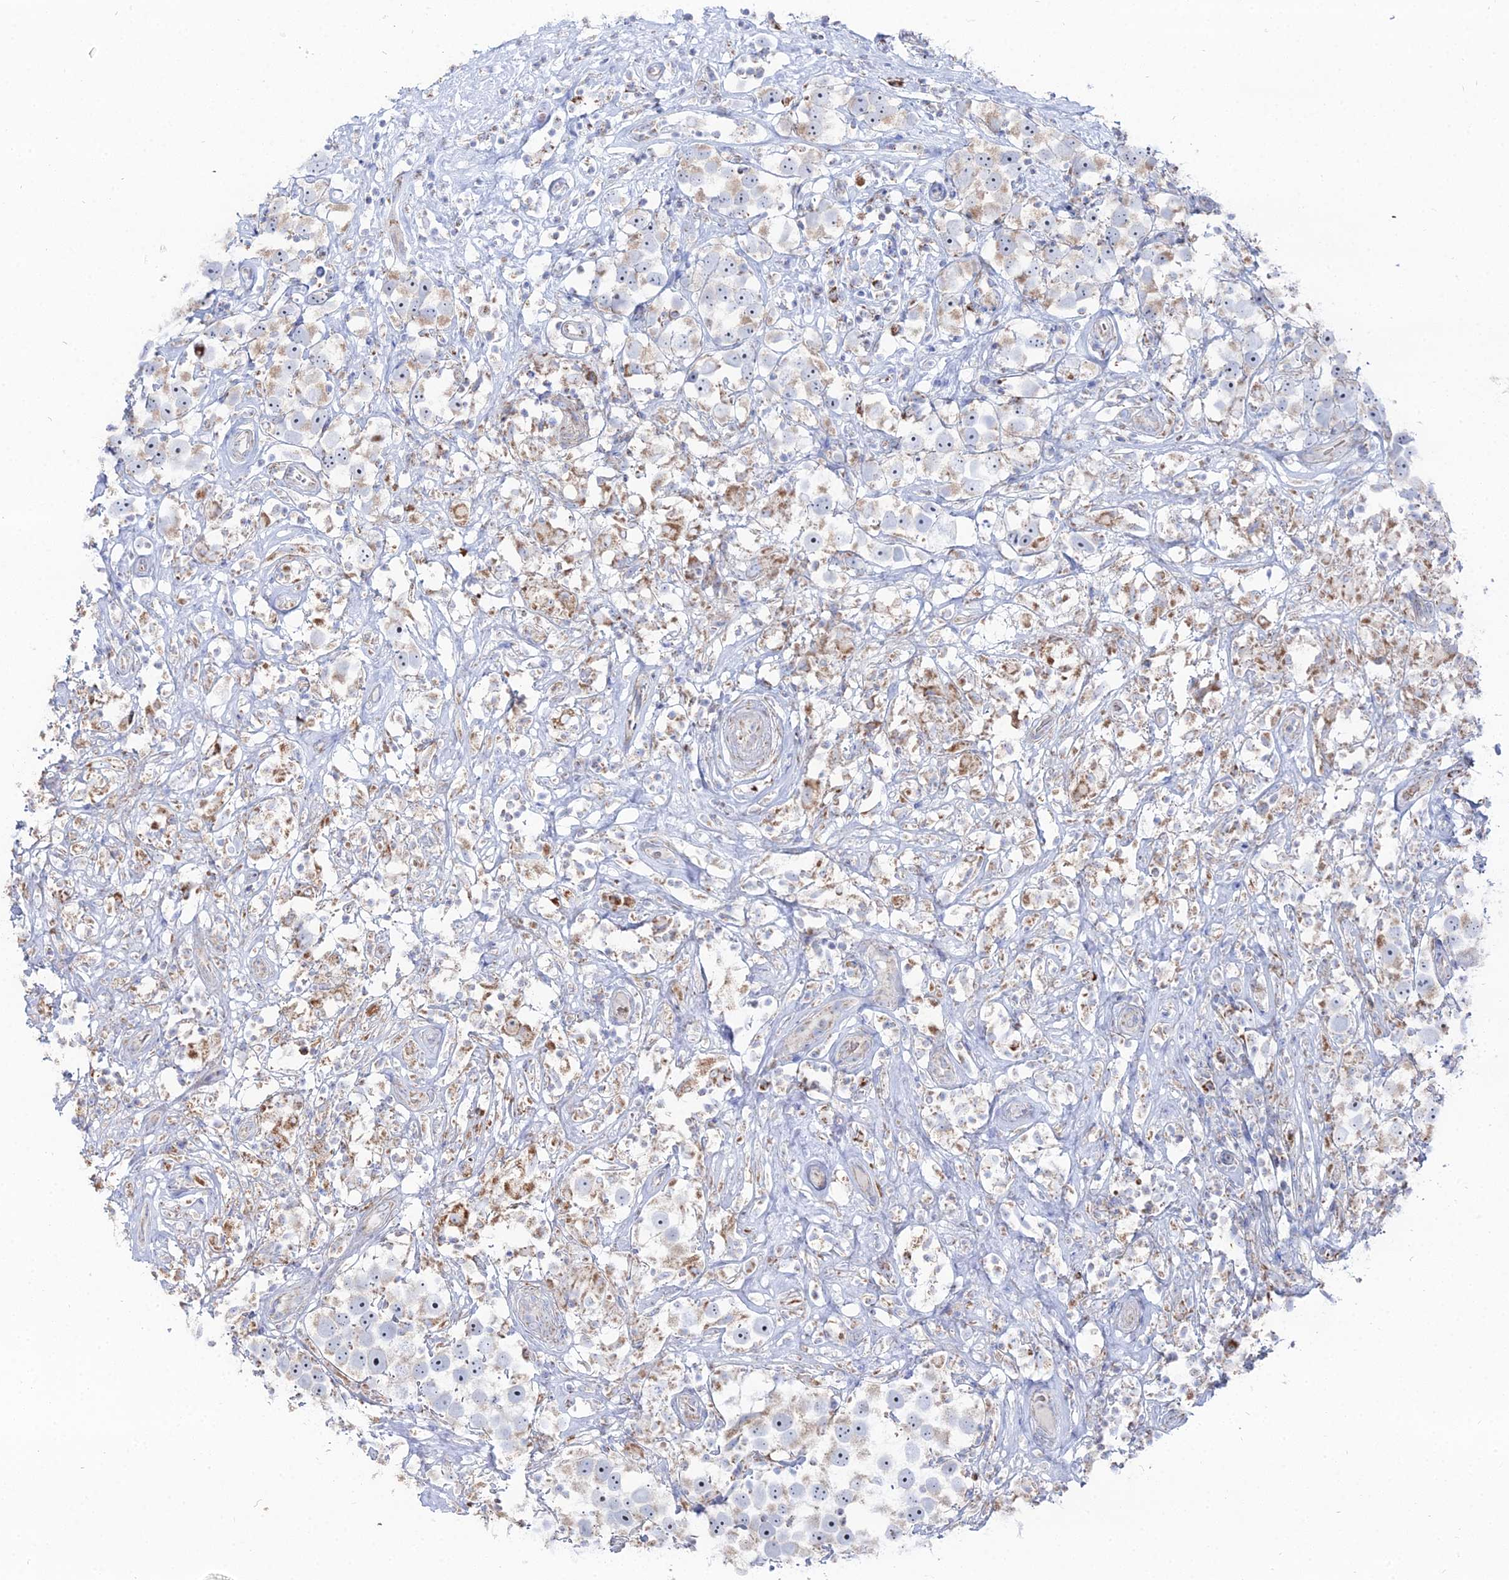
{"staining": {"intensity": "weak", "quantity": "25%-75%", "location": "cytoplasmic/membranous"}, "tissue": "testis cancer", "cell_type": "Tumor cells", "image_type": "cancer", "snomed": [{"axis": "morphology", "description": "Seminoma, NOS"}, {"axis": "topography", "description": "Testis"}], "caption": "Immunohistochemical staining of testis cancer (seminoma) exhibits low levels of weak cytoplasmic/membranous expression in about 25%-75% of tumor cells. Nuclei are stained in blue.", "gene": "MPC1", "patient": {"sex": "male", "age": 49}}